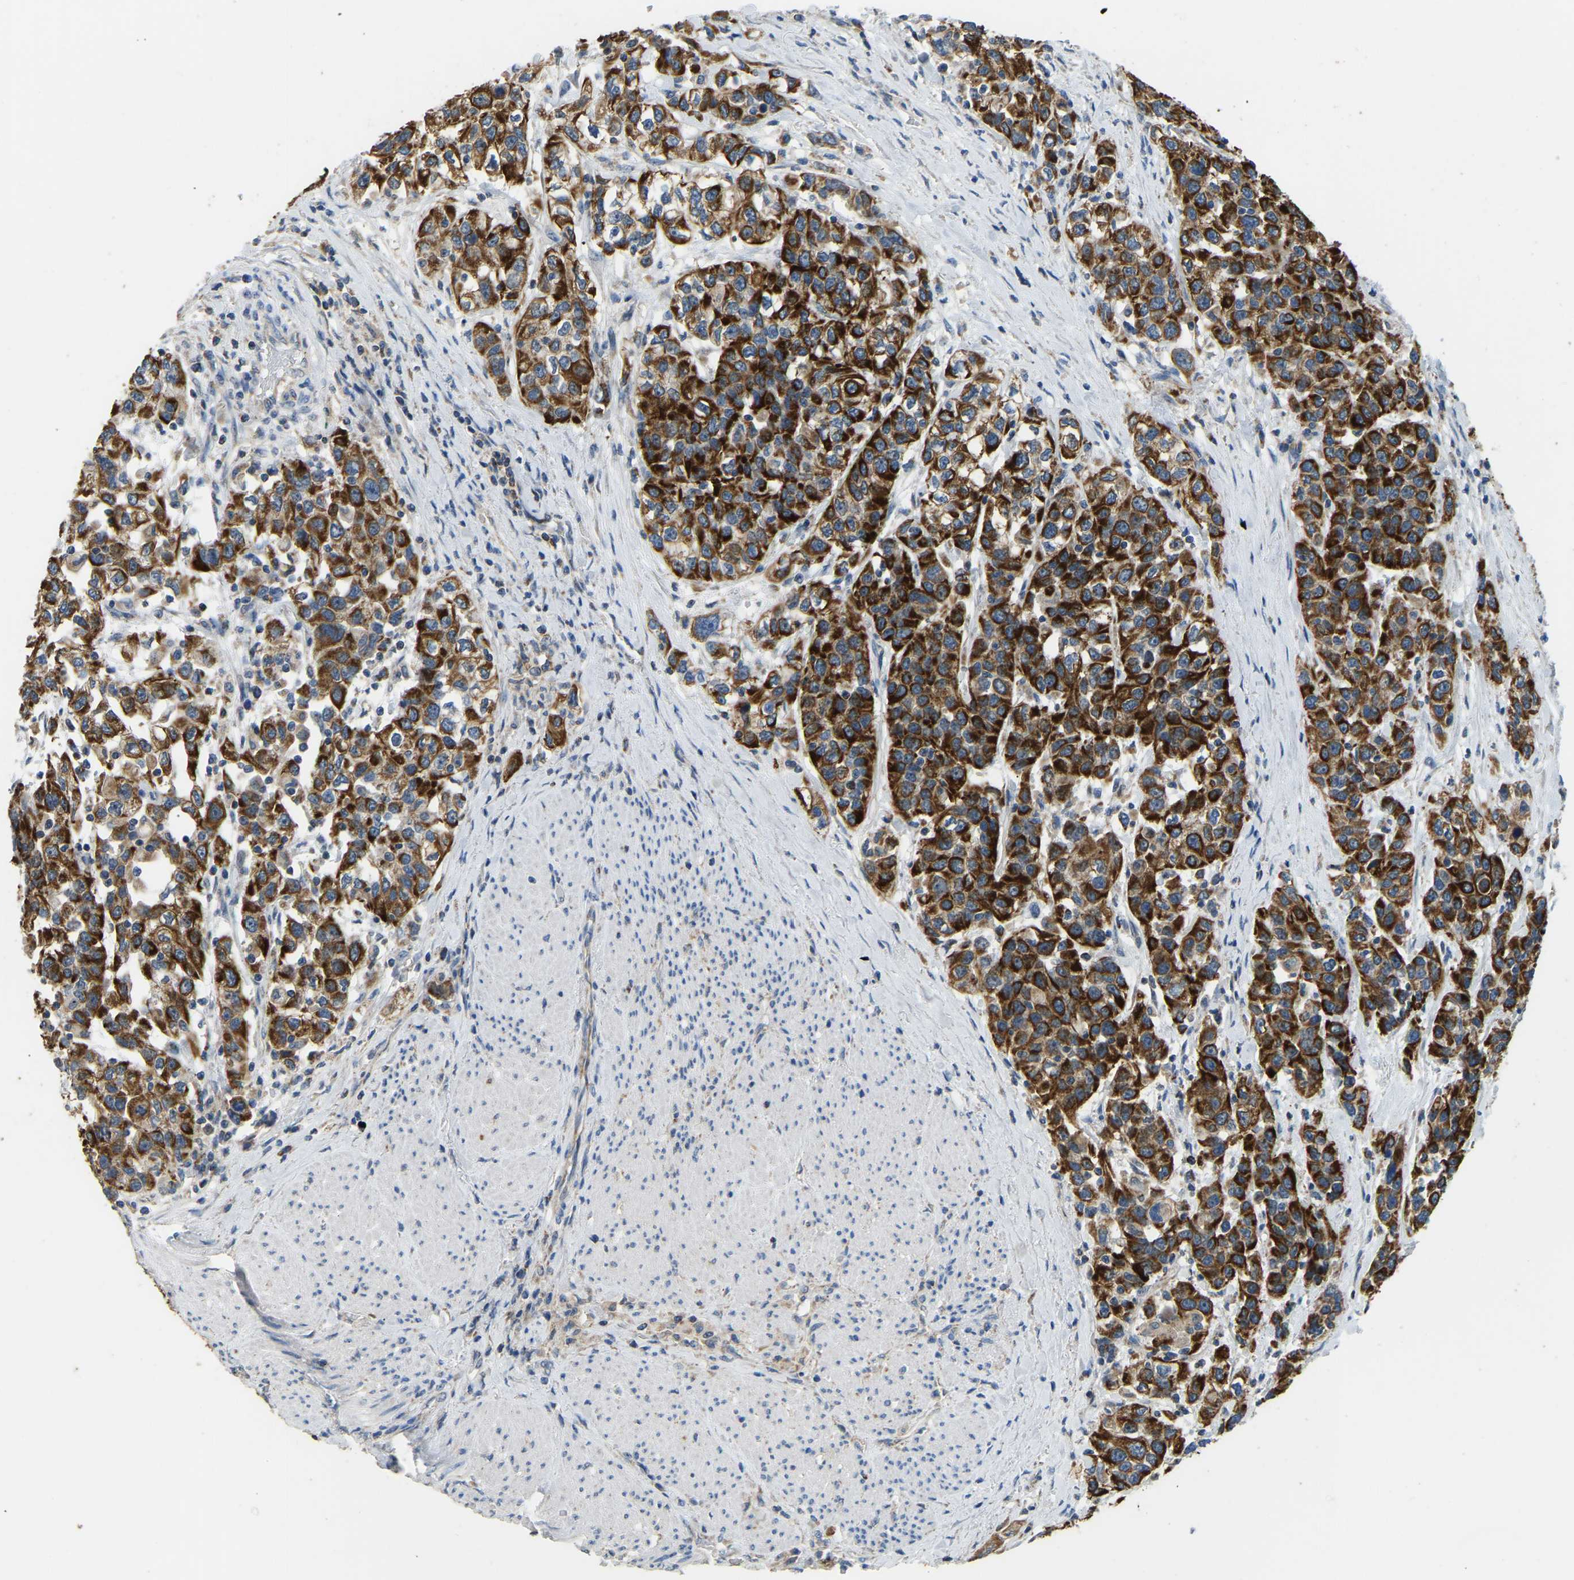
{"staining": {"intensity": "strong", "quantity": ">75%", "location": "cytoplasmic/membranous"}, "tissue": "urothelial cancer", "cell_type": "Tumor cells", "image_type": "cancer", "snomed": [{"axis": "morphology", "description": "Urothelial carcinoma, High grade"}, {"axis": "topography", "description": "Urinary bladder"}], "caption": "A brown stain shows strong cytoplasmic/membranous positivity of a protein in human urothelial carcinoma (high-grade) tumor cells.", "gene": "ZNF200", "patient": {"sex": "female", "age": 80}}